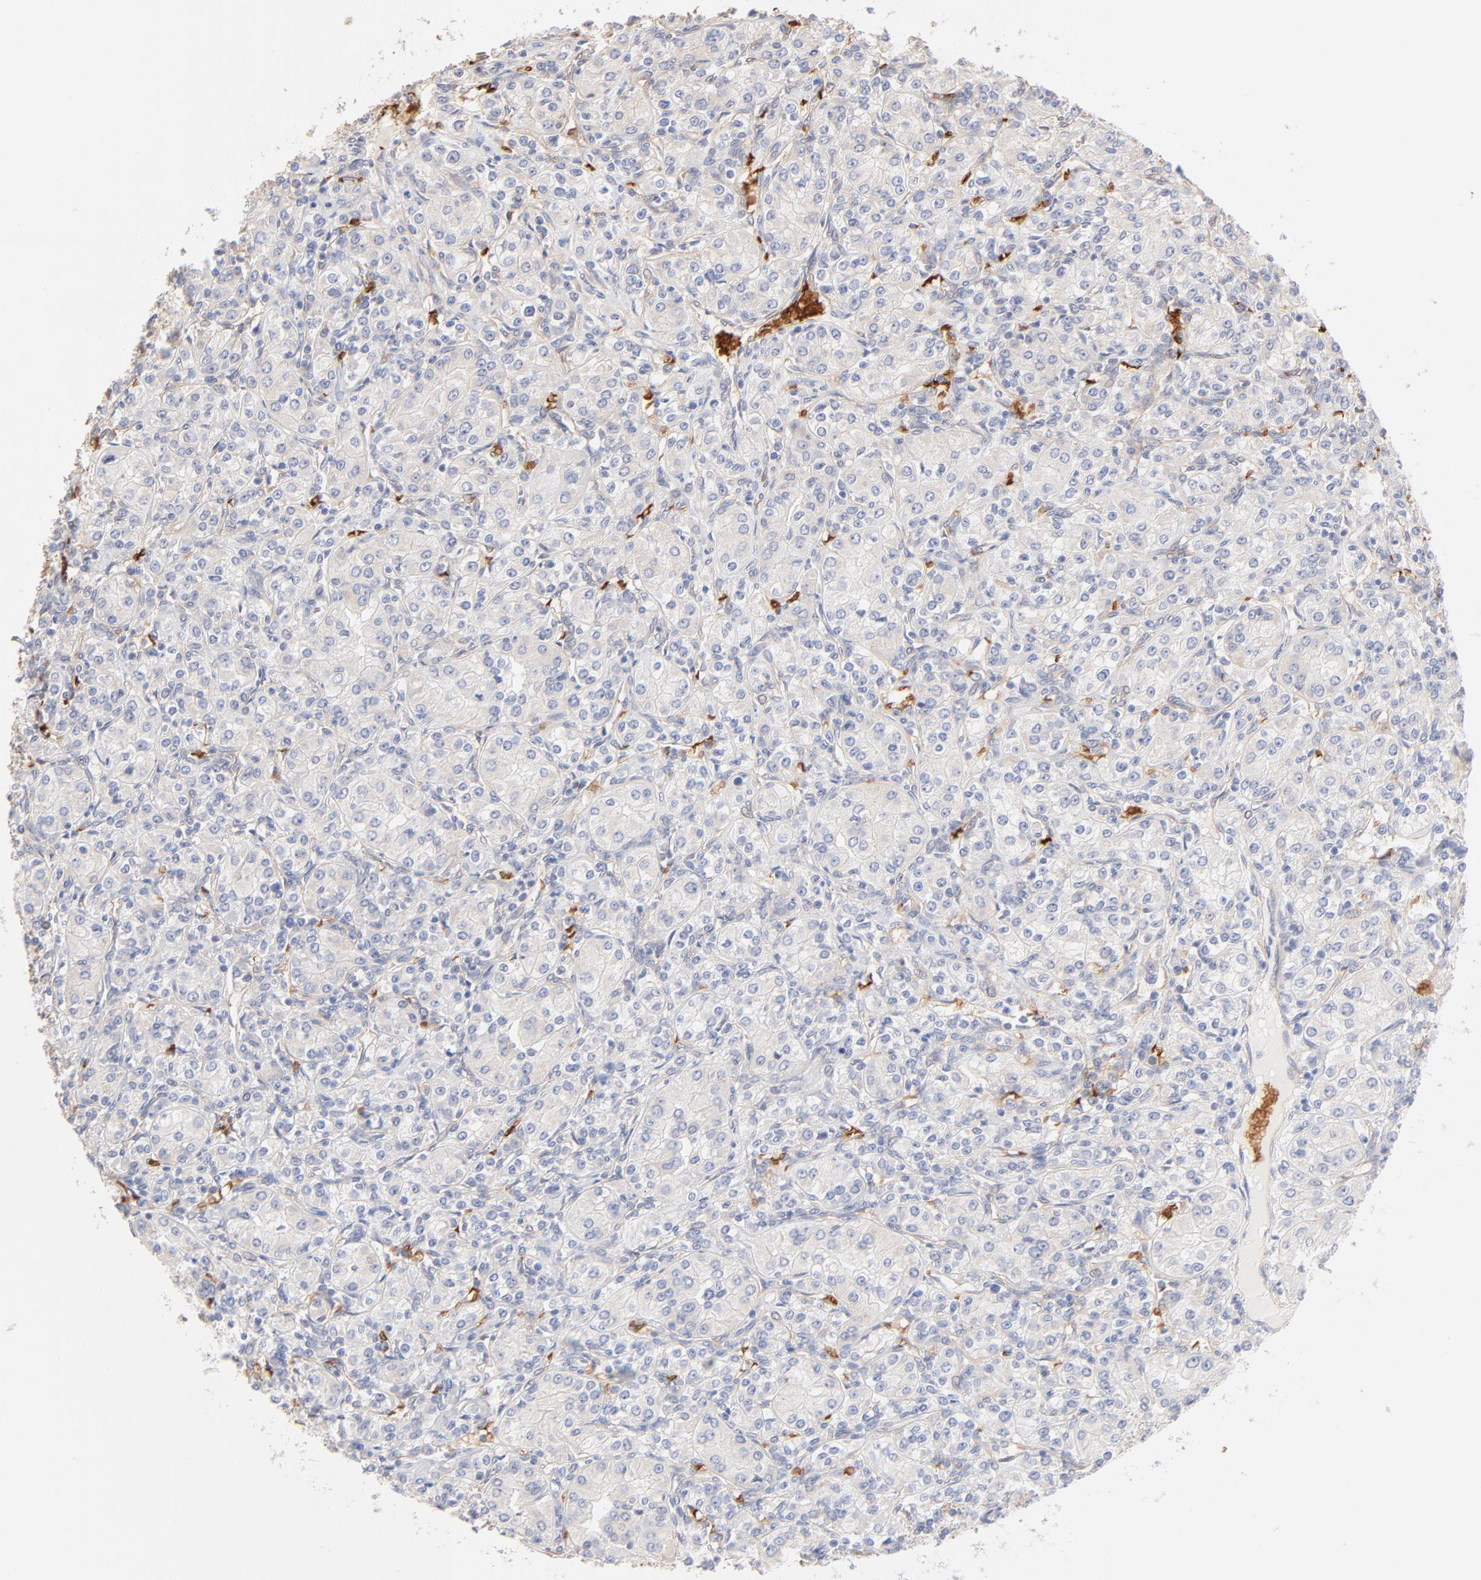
{"staining": {"intensity": "negative", "quantity": "none", "location": "none"}, "tissue": "renal cancer", "cell_type": "Tumor cells", "image_type": "cancer", "snomed": [{"axis": "morphology", "description": "Adenocarcinoma, NOS"}, {"axis": "topography", "description": "Kidney"}], "caption": "Image shows no protein expression in tumor cells of adenocarcinoma (renal) tissue.", "gene": "SPTB", "patient": {"sex": "male", "age": 77}}